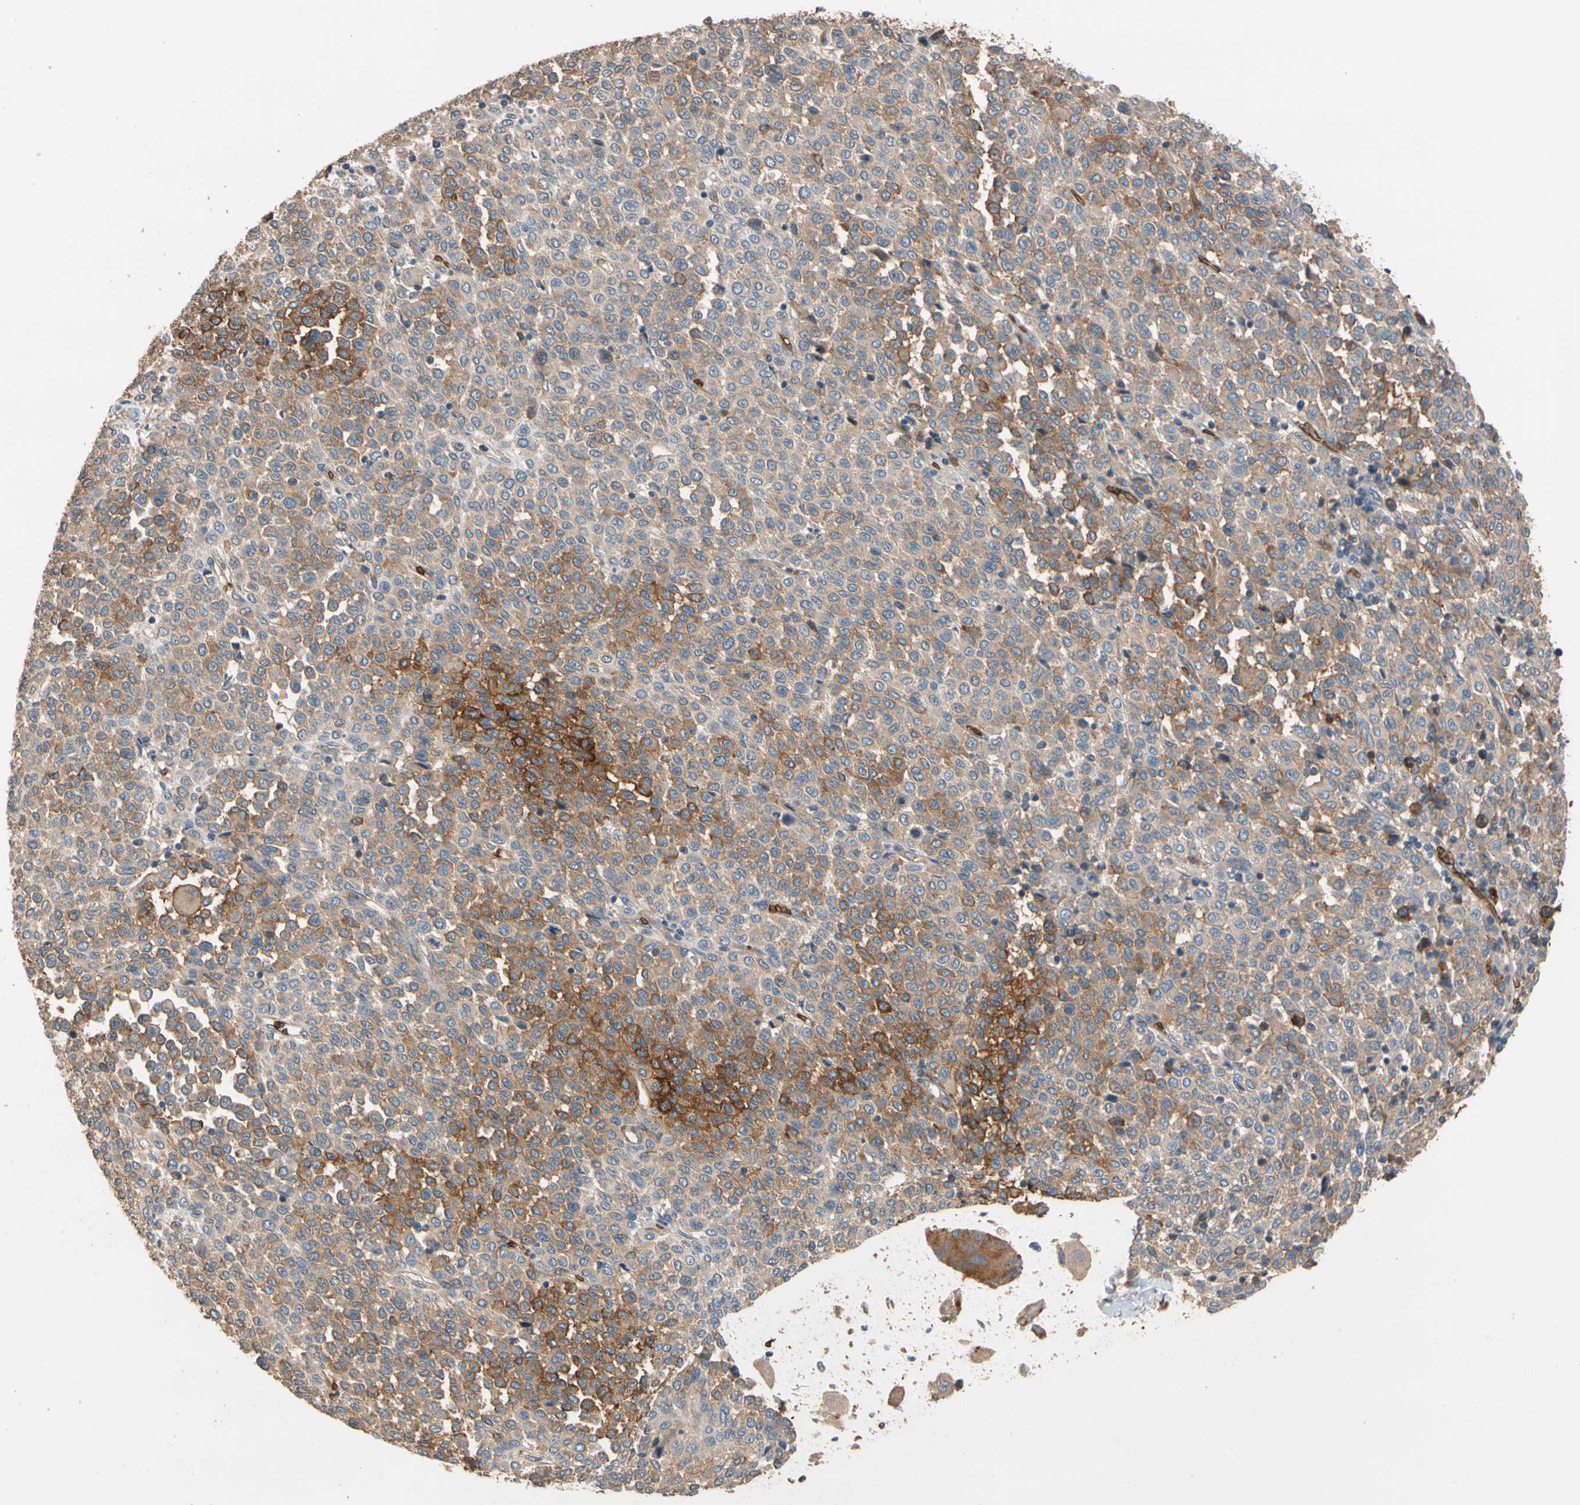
{"staining": {"intensity": "strong", "quantity": "25%-75%", "location": "cytoplasmic/membranous"}, "tissue": "melanoma", "cell_type": "Tumor cells", "image_type": "cancer", "snomed": [{"axis": "morphology", "description": "Malignant melanoma, Metastatic site"}, {"axis": "topography", "description": "Pancreas"}], "caption": "IHC (DAB) staining of melanoma demonstrates strong cytoplasmic/membranous protein expression in approximately 25%-75% of tumor cells. (Brightfield microscopy of DAB IHC at high magnification).", "gene": "RIOK2", "patient": {"sex": "female", "age": 30}}